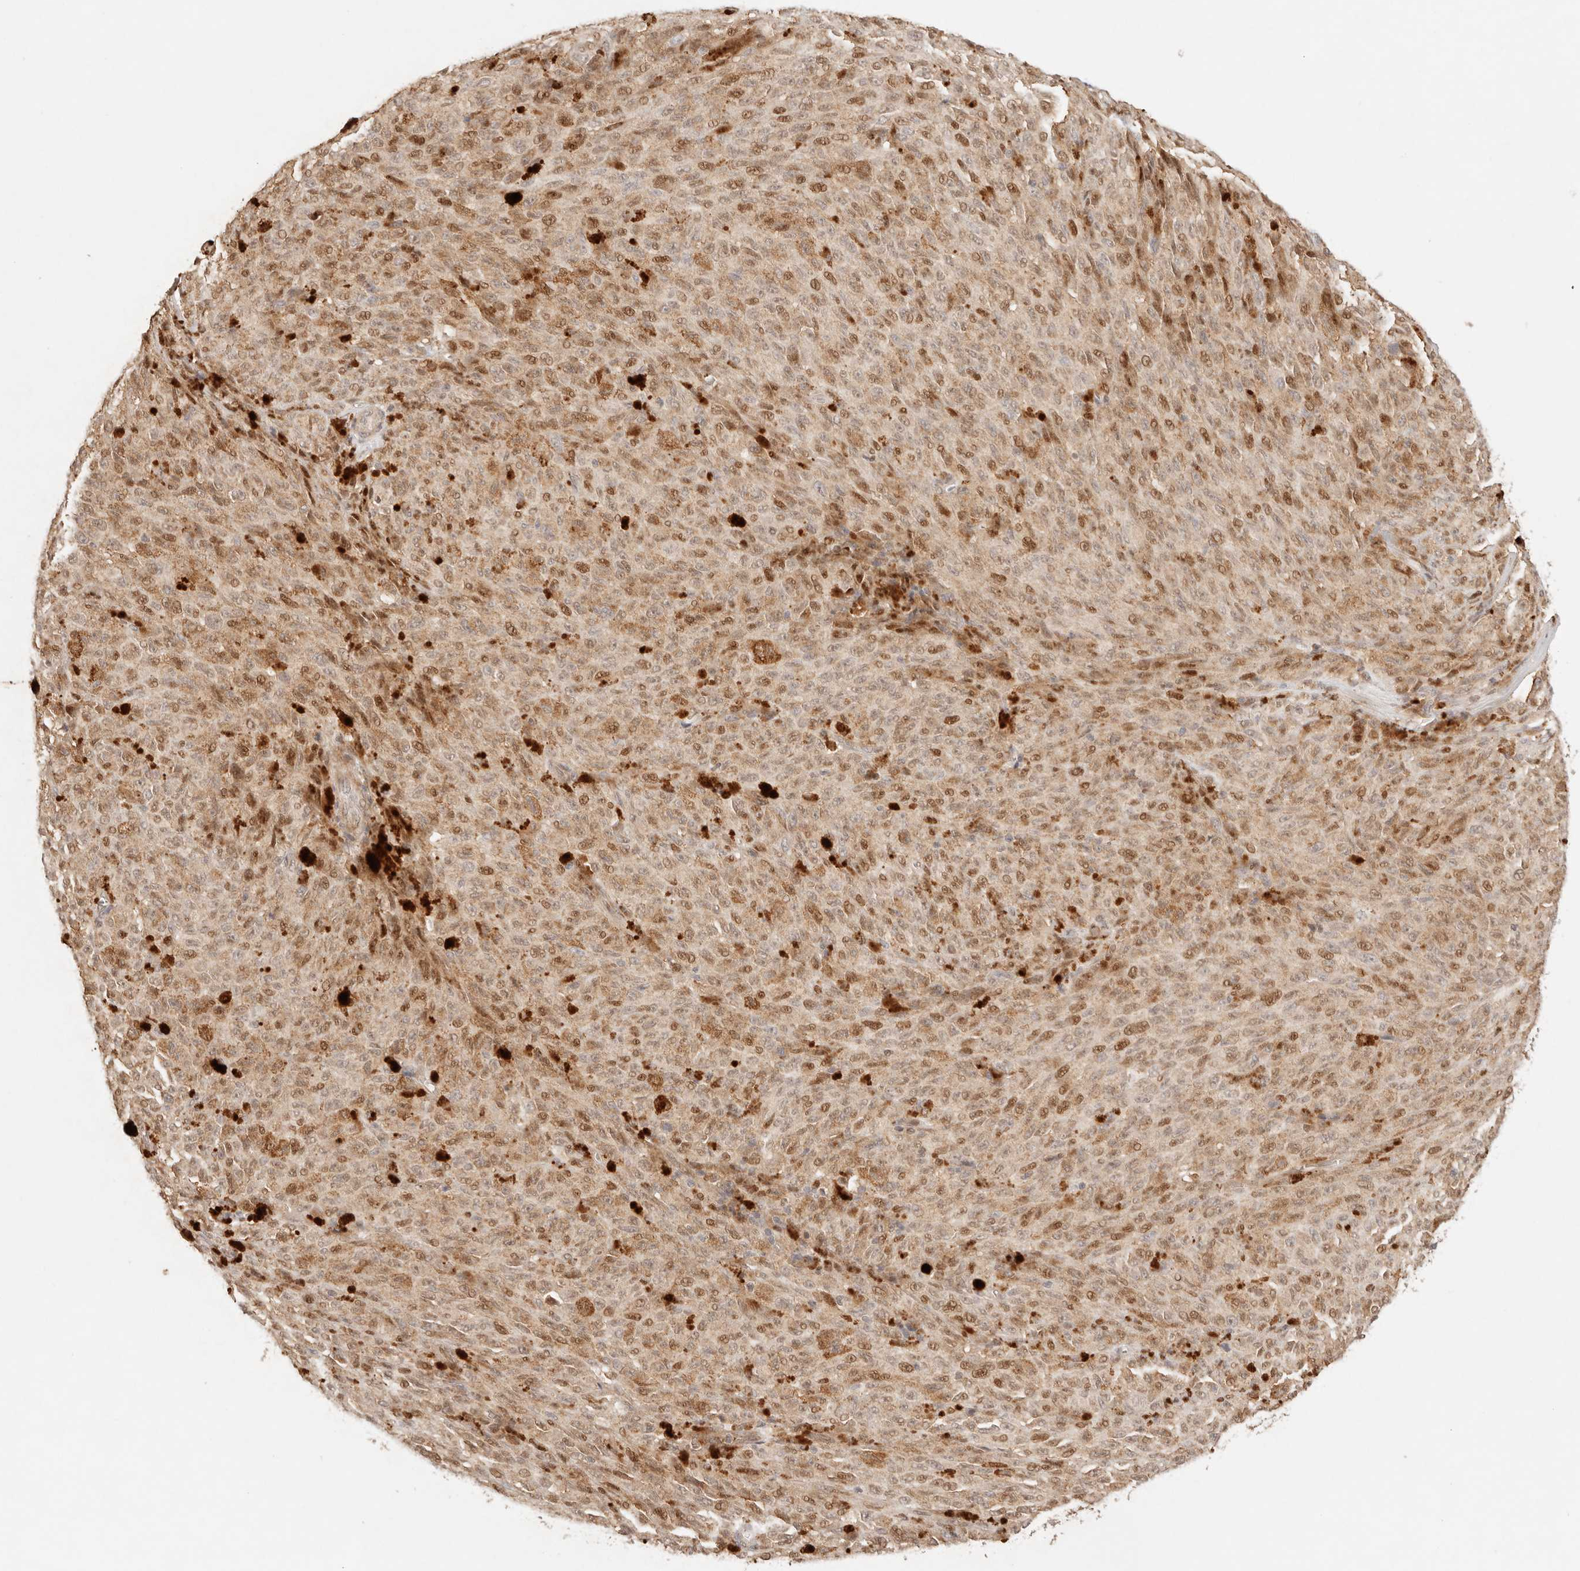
{"staining": {"intensity": "moderate", "quantity": ">75%", "location": "cytoplasmic/membranous,nuclear"}, "tissue": "melanoma", "cell_type": "Tumor cells", "image_type": "cancer", "snomed": [{"axis": "morphology", "description": "Malignant melanoma, NOS"}, {"axis": "topography", "description": "Skin"}], "caption": "An immunohistochemistry (IHC) micrograph of neoplastic tissue is shown. Protein staining in brown shows moderate cytoplasmic/membranous and nuclear positivity in melanoma within tumor cells.", "gene": "PHLDA3", "patient": {"sex": "female", "age": 82}}